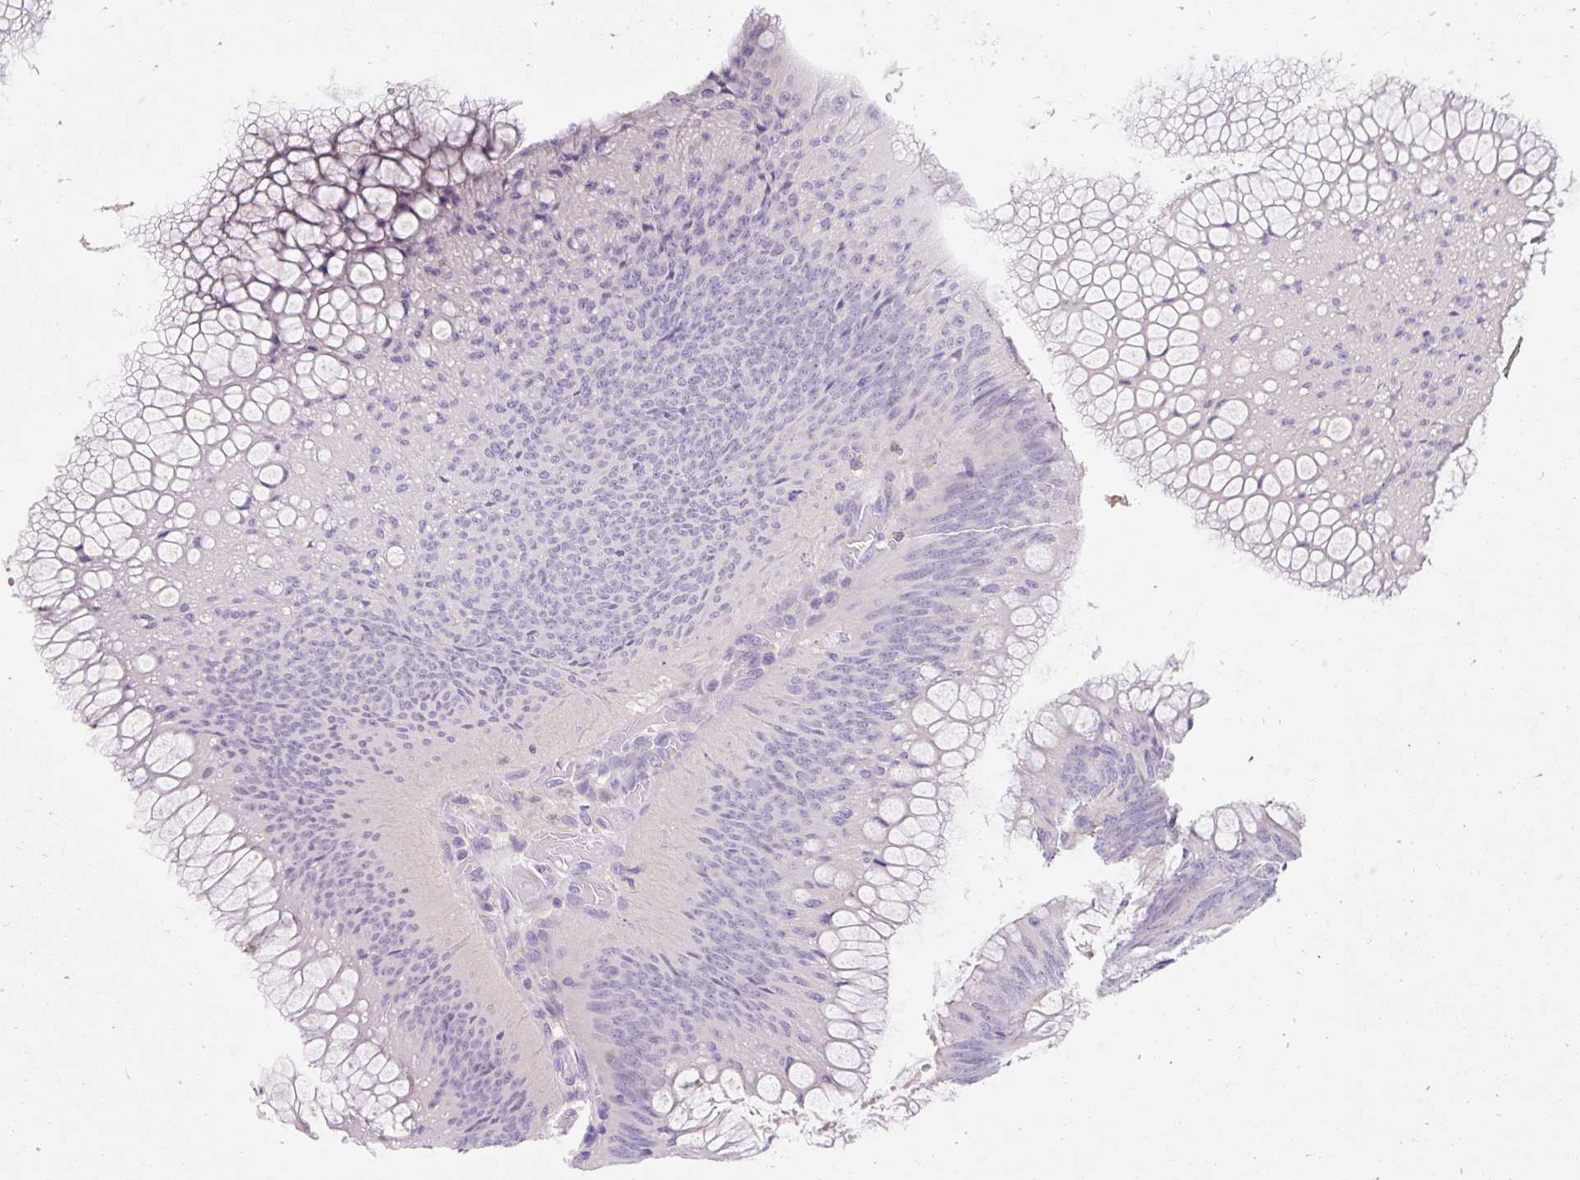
{"staining": {"intensity": "negative", "quantity": "none", "location": "none"}, "tissue": "colorectal cancer", "cell_type": "Tumor cells", "image_type": "cancer", "snomed": [{"axis": "morphology", "description": "Adenocarcinoma, NOS"}, {"axis": "topography", "description": "Rectum"}], "caption": "Immunohistochemical staining of colorectal cancer demonstrates no significant expression in tumor cells. (DAB (3,3'-diaminobenzidine) immunohistochemistry, high magnification).", "gene": "SLC28A1", "patient": {"sex": "female", "age": 72}}